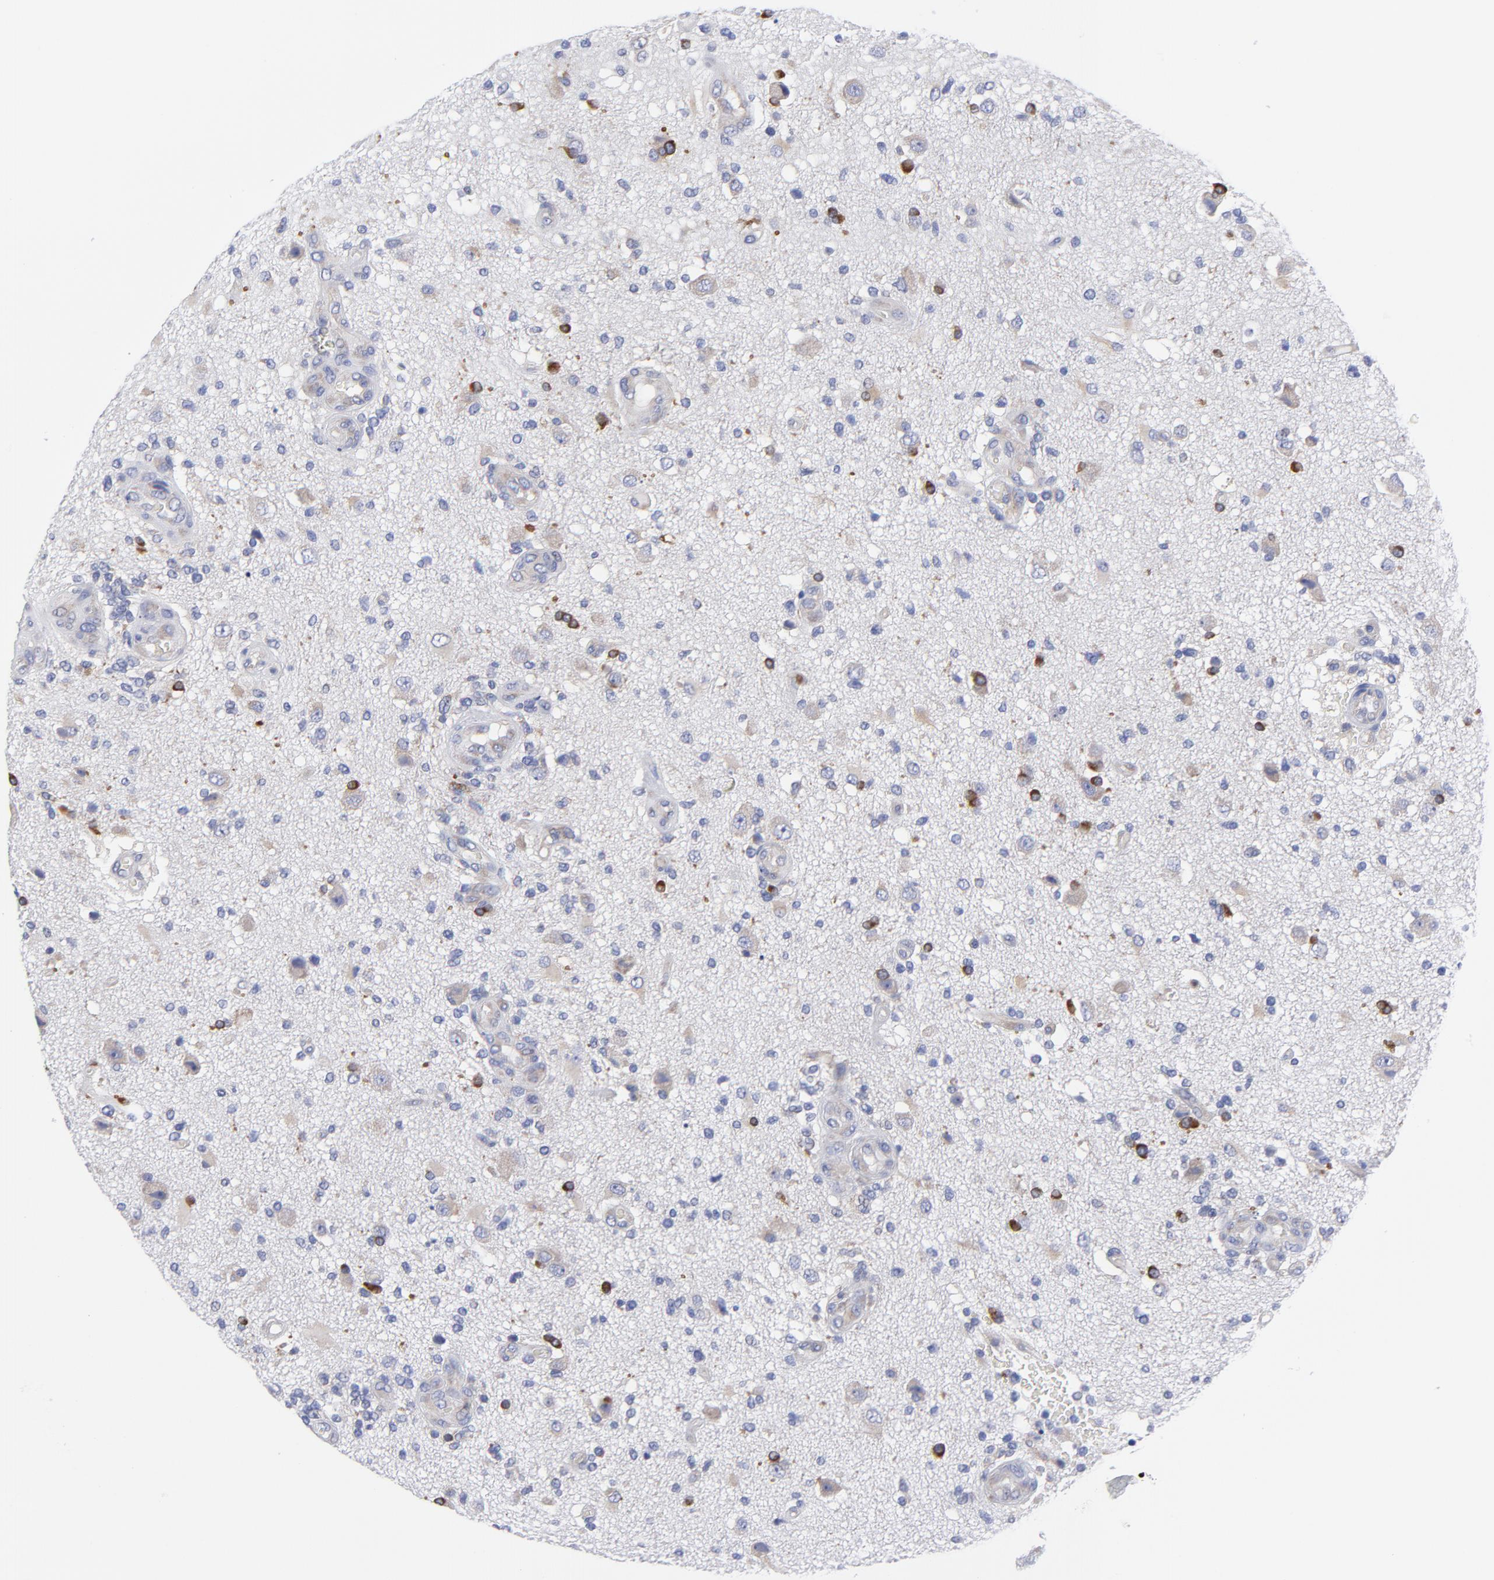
{"staining": {"intensity": "negative", "quantity": "none", "location": "none"}, "tissue": "glioma", "cell_type": "Tumor cells", "image_type": "cancer", "snomed": [{"axis": "morphology", "description": "Normal tissue, NOS"}, {"axis": "morphology", "description": "Glioma, malignant, High grade"}, {"axis": "topography", "description": "Cerebral cortex"}], "caption": "High-grade glioma (malignant) stained for a protein using immunohistochemistry demonstrates no expression tumor cells.", "gene": "MOSPD2", "patient": {"sex": "male", "age": 75}}